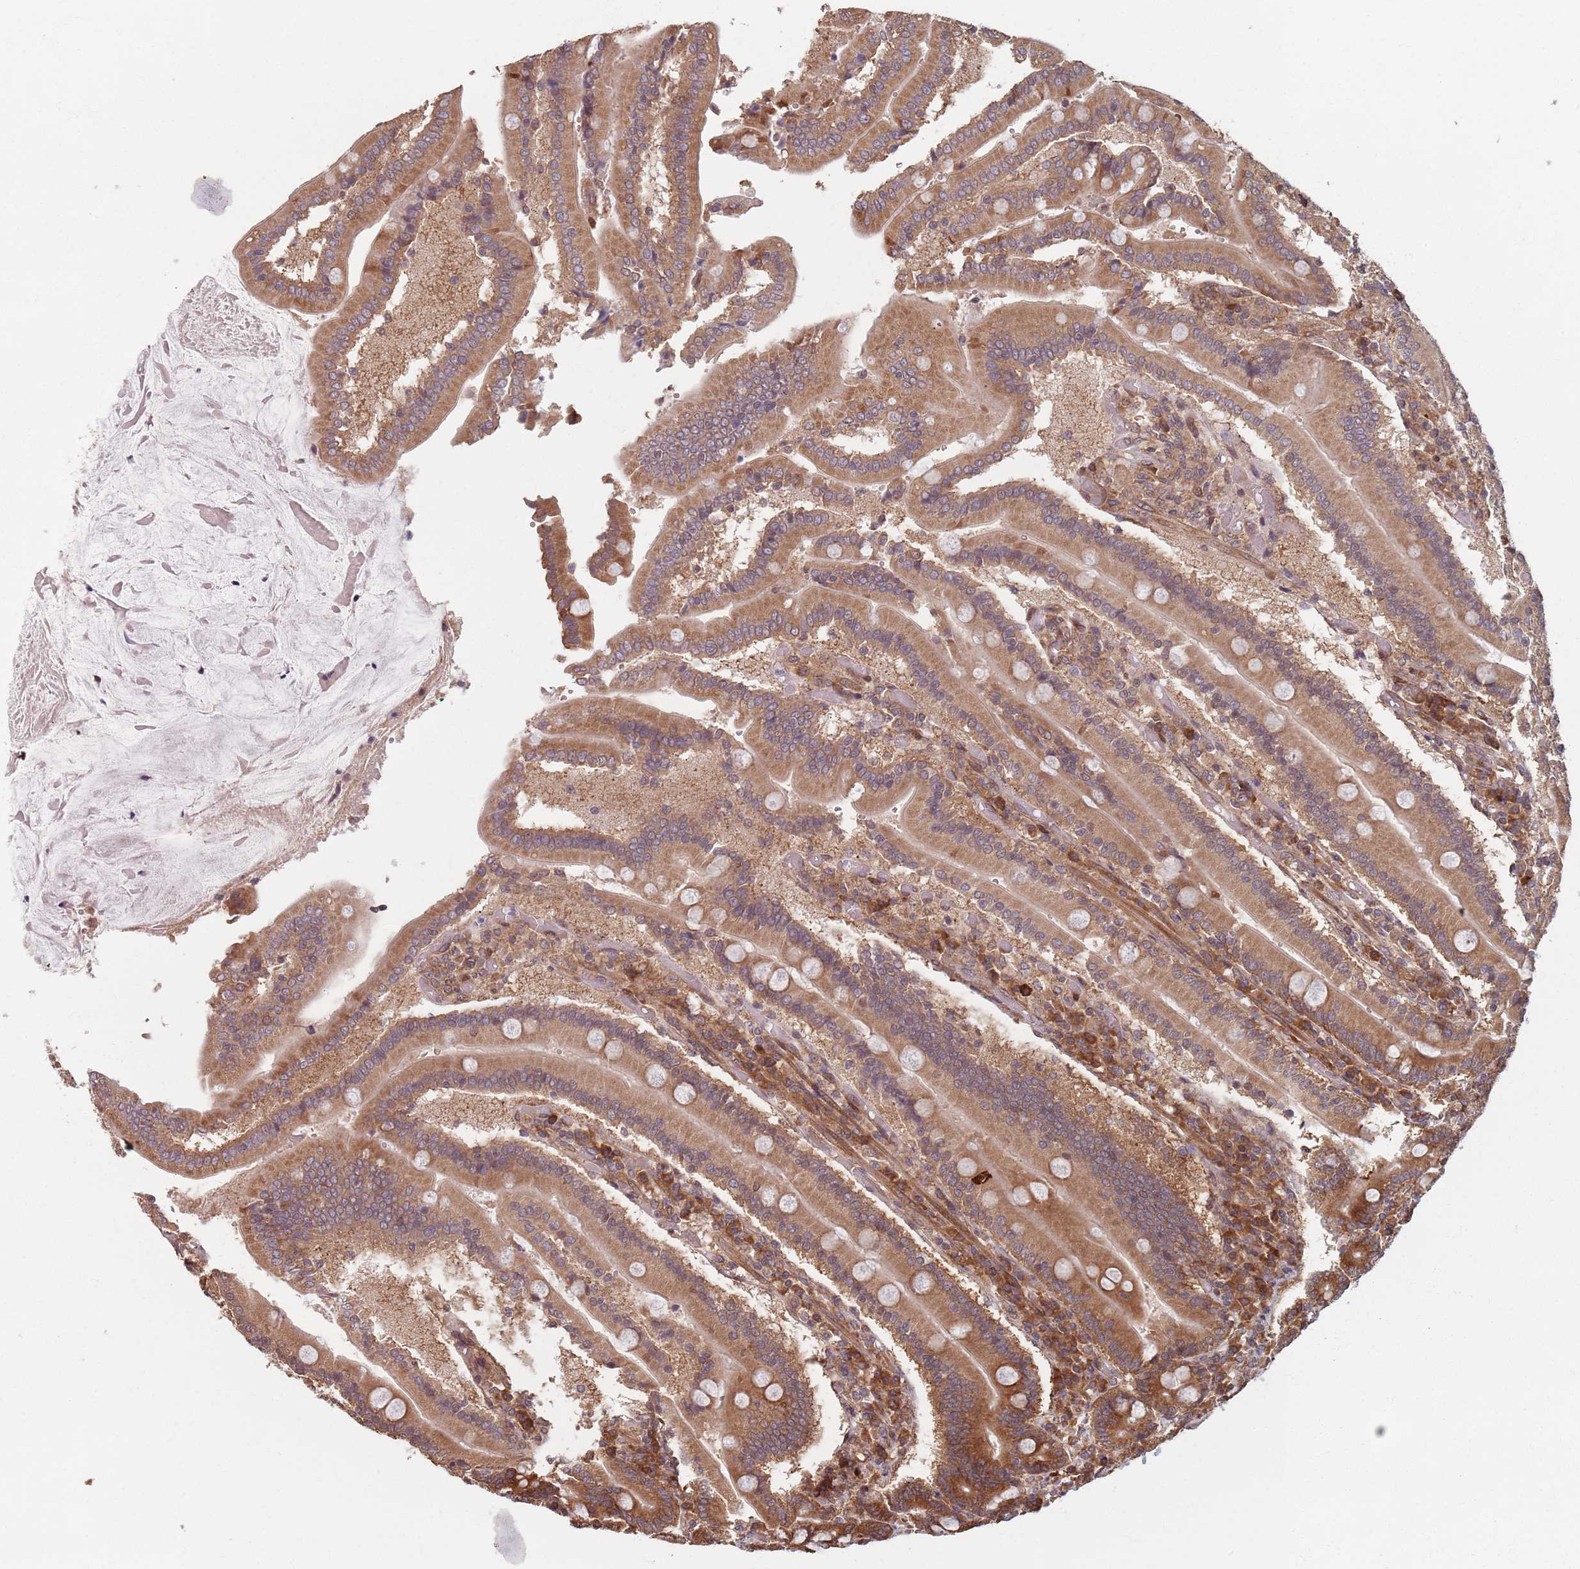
{"staining": {"intensity": "strong", "quantity": ">75%", "location": "cytoplasmic/membranous"}, "tissue": "duodenum", "cell_type": "Glandular cells", "image_type": "normal", "snomed": [{"axis": "morphology", "description": "Normal tissue, NOS"}, {"axis": "topography", "description": "Duodenum"}], "caption": "This photomicrograph reveals immunohistochemistry (IHC) staining of benign human duodenum, with high strong cytoplasmic/membranous positivity in approximately >75% of glandular cells.", "gene": "NOTCH3", "patient": {"sex": "female", "age": 62}}